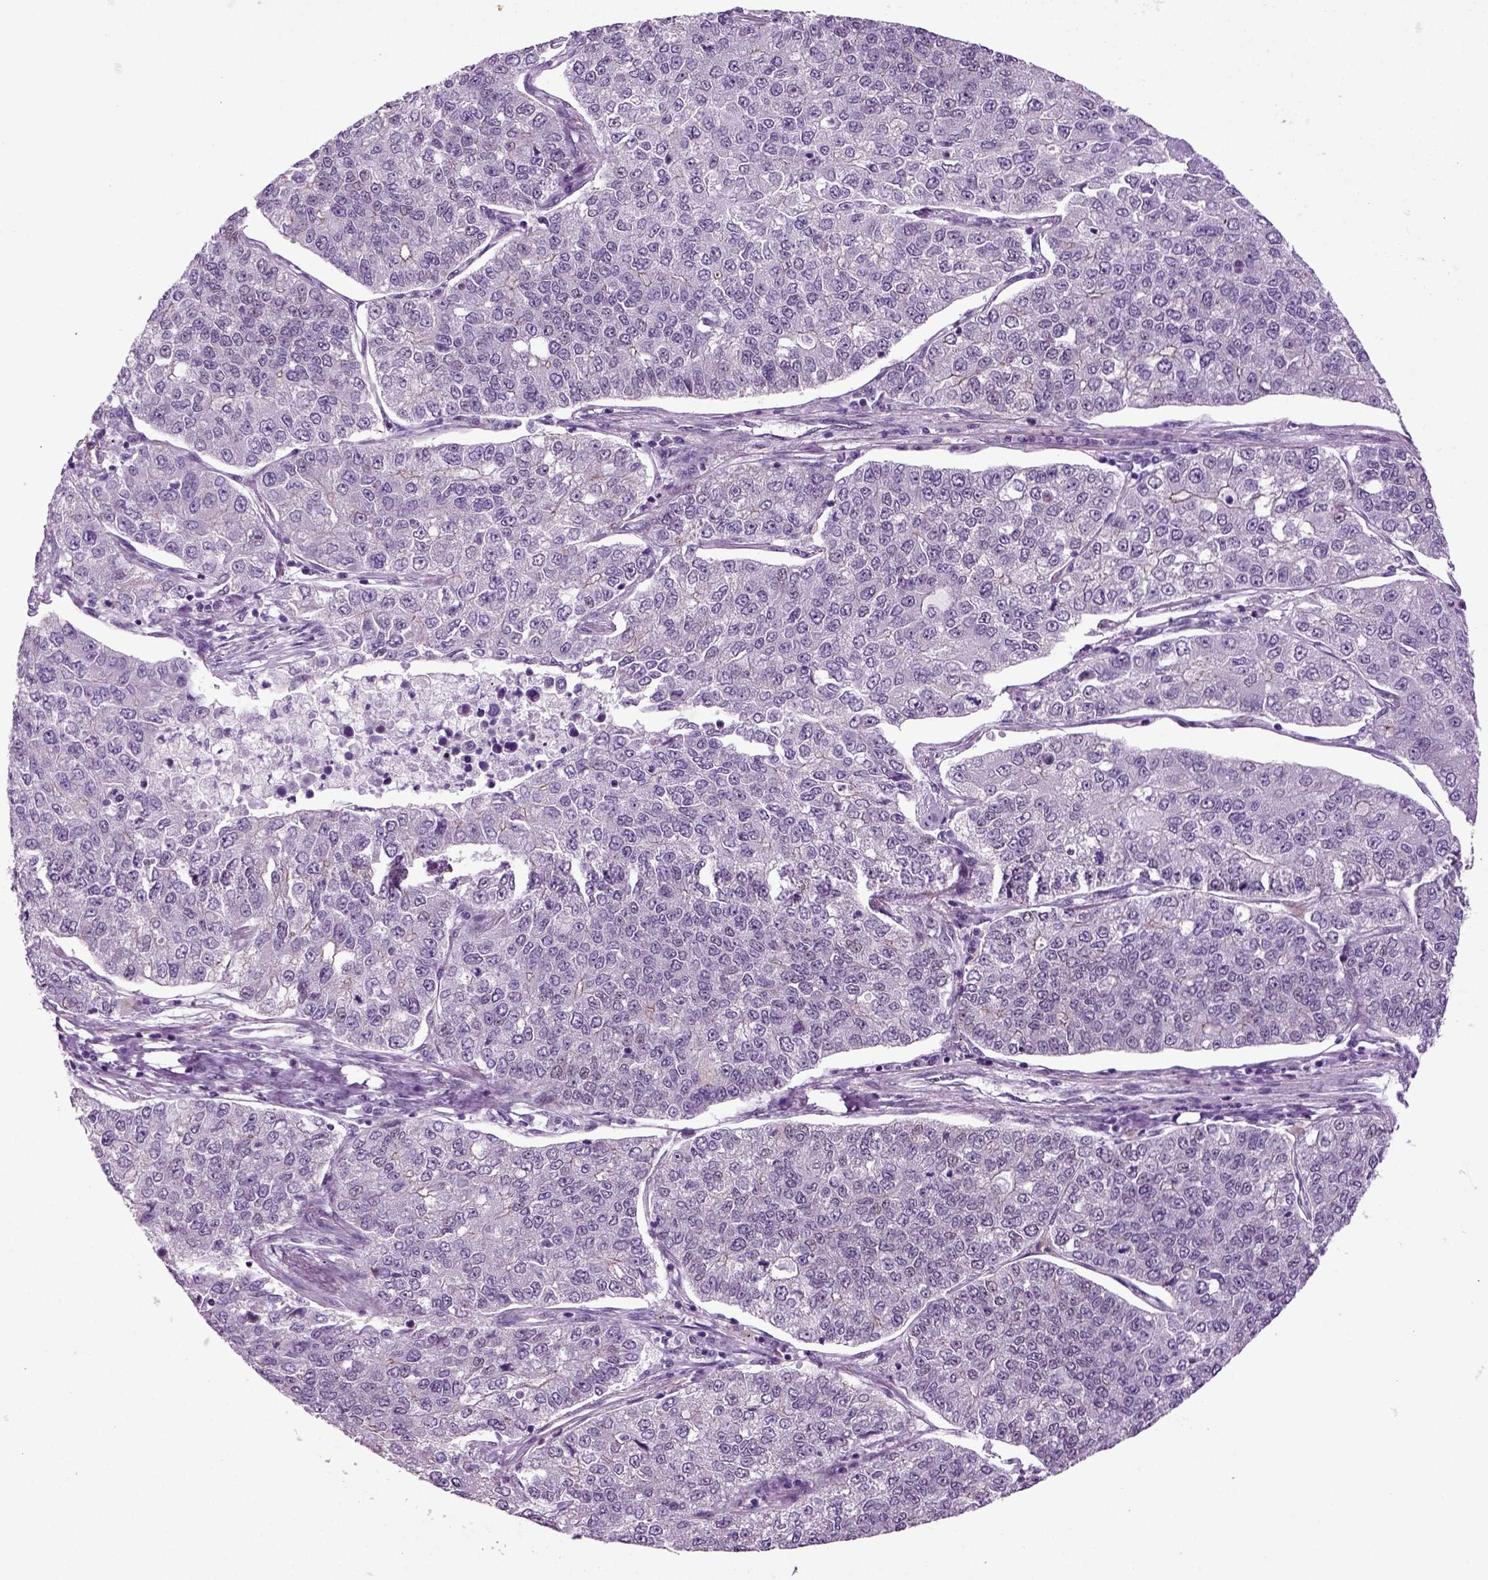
{"staining": {"intensity": "negative", "quantity": "none", "location": "none"}, "tissue": "lung cancer", "cell_type": "Tumor cells", "image_type": "cancer", "snomed": [{"axis": "morphology", "description": "Adenocarcinoma, NOS"}, {"axis": "topography", "description": "Lung"}], "caption": "IHC of lung adenocarcinoma exhibits no positivity in tumor cells.", "gene": "RFX3", "patient": {"sex": "male", "age": 49}}